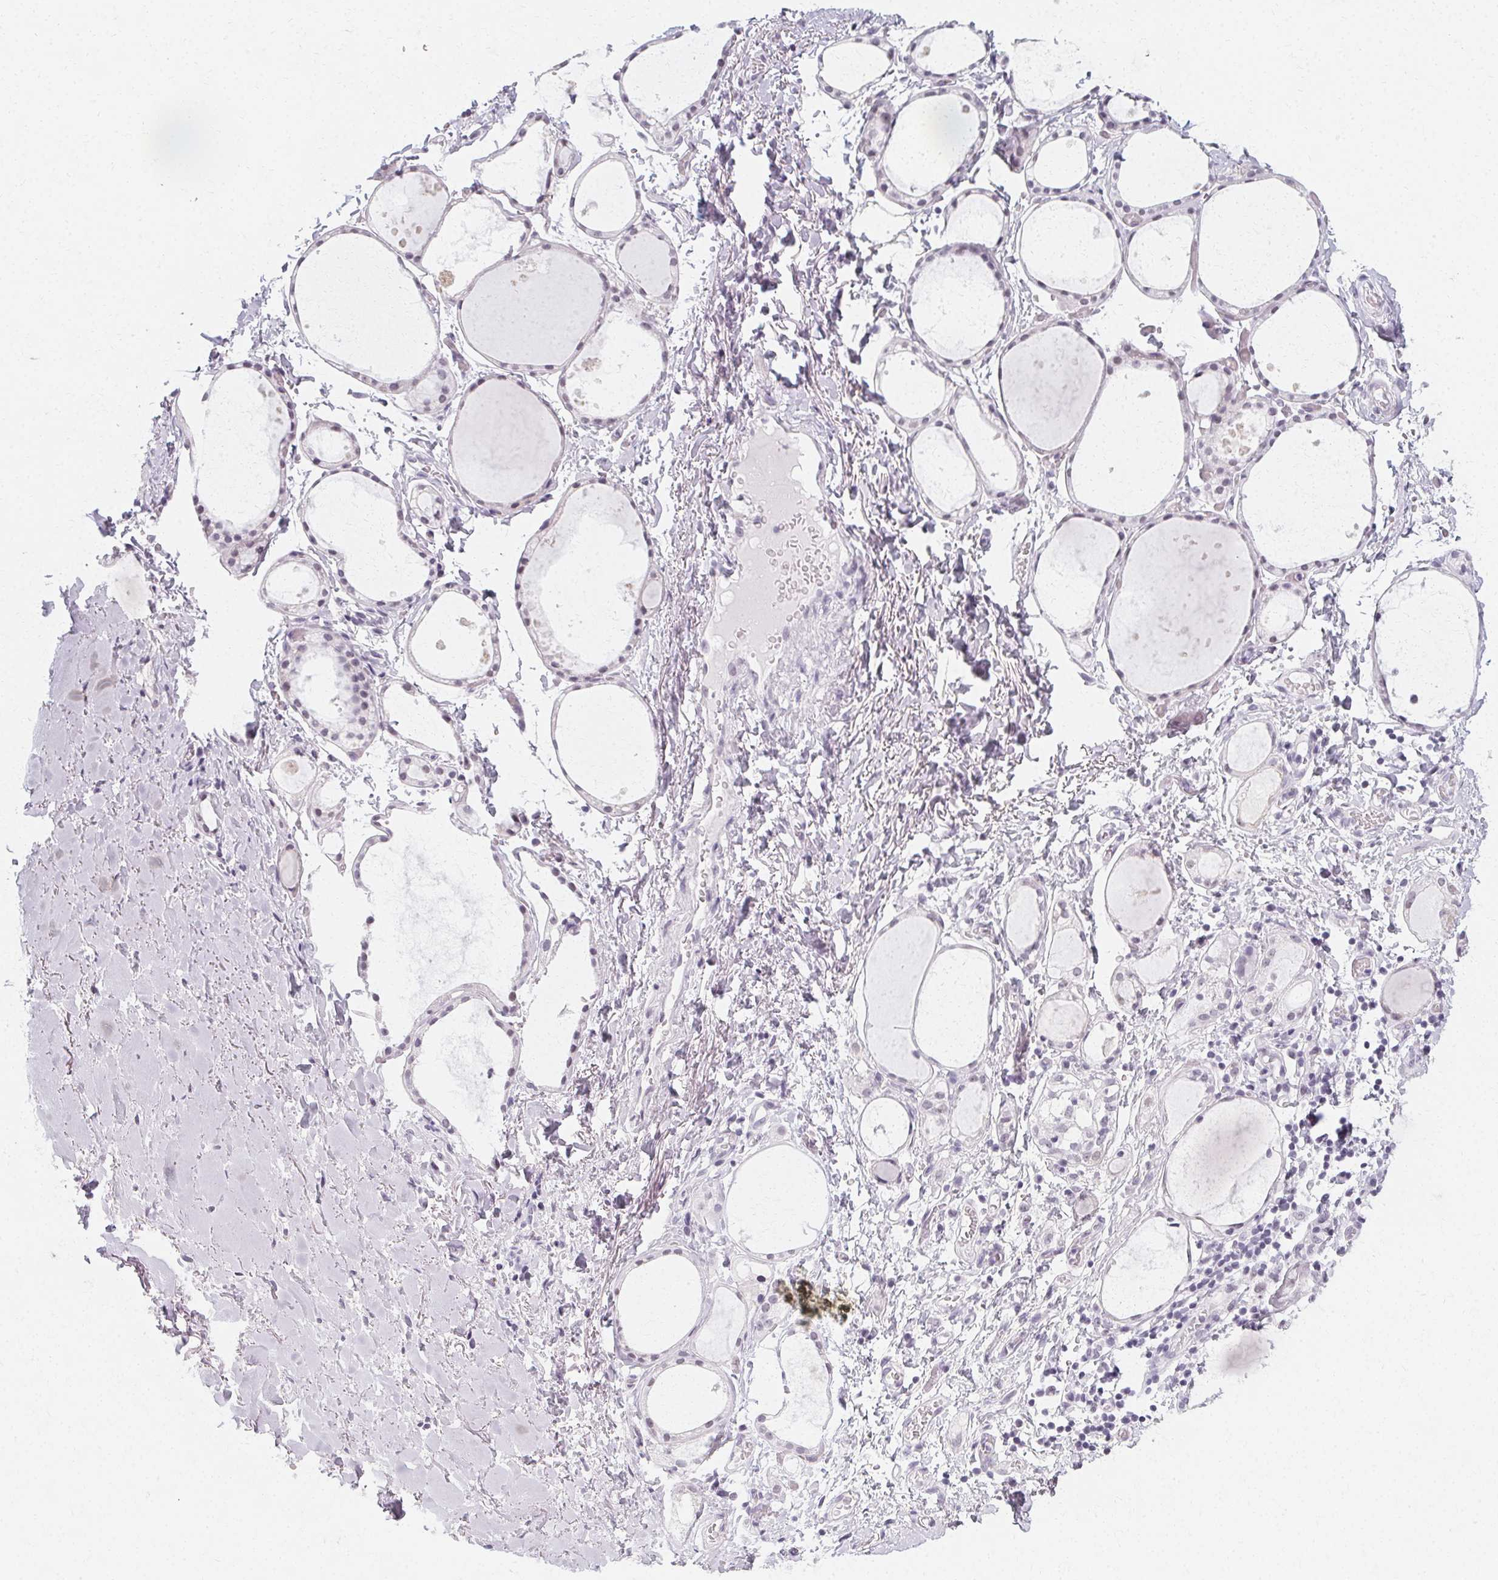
{"staining": {"intensity": "negative", "quantity": "none", "location": "none"}, "tissue": "thyroid gland", "cell_type": "Glandular cells", "image_type": "normal", "snomed": [{"axis": "morphology", "description": "Normal tissue, NOS"}, {"axis": "topography", "description": "Thyroid gland"}], "caption": "Immunohistochemistry histopathology image of normal human thyroid gland stained for a protein (brown), which displays no staining in glandular cells. (DAB (3,3'-diaminobenzidine) immunohistochemistry, high magnification).", "gene": "SYNPR", "patient": {"sex": "male", "age": 68}}